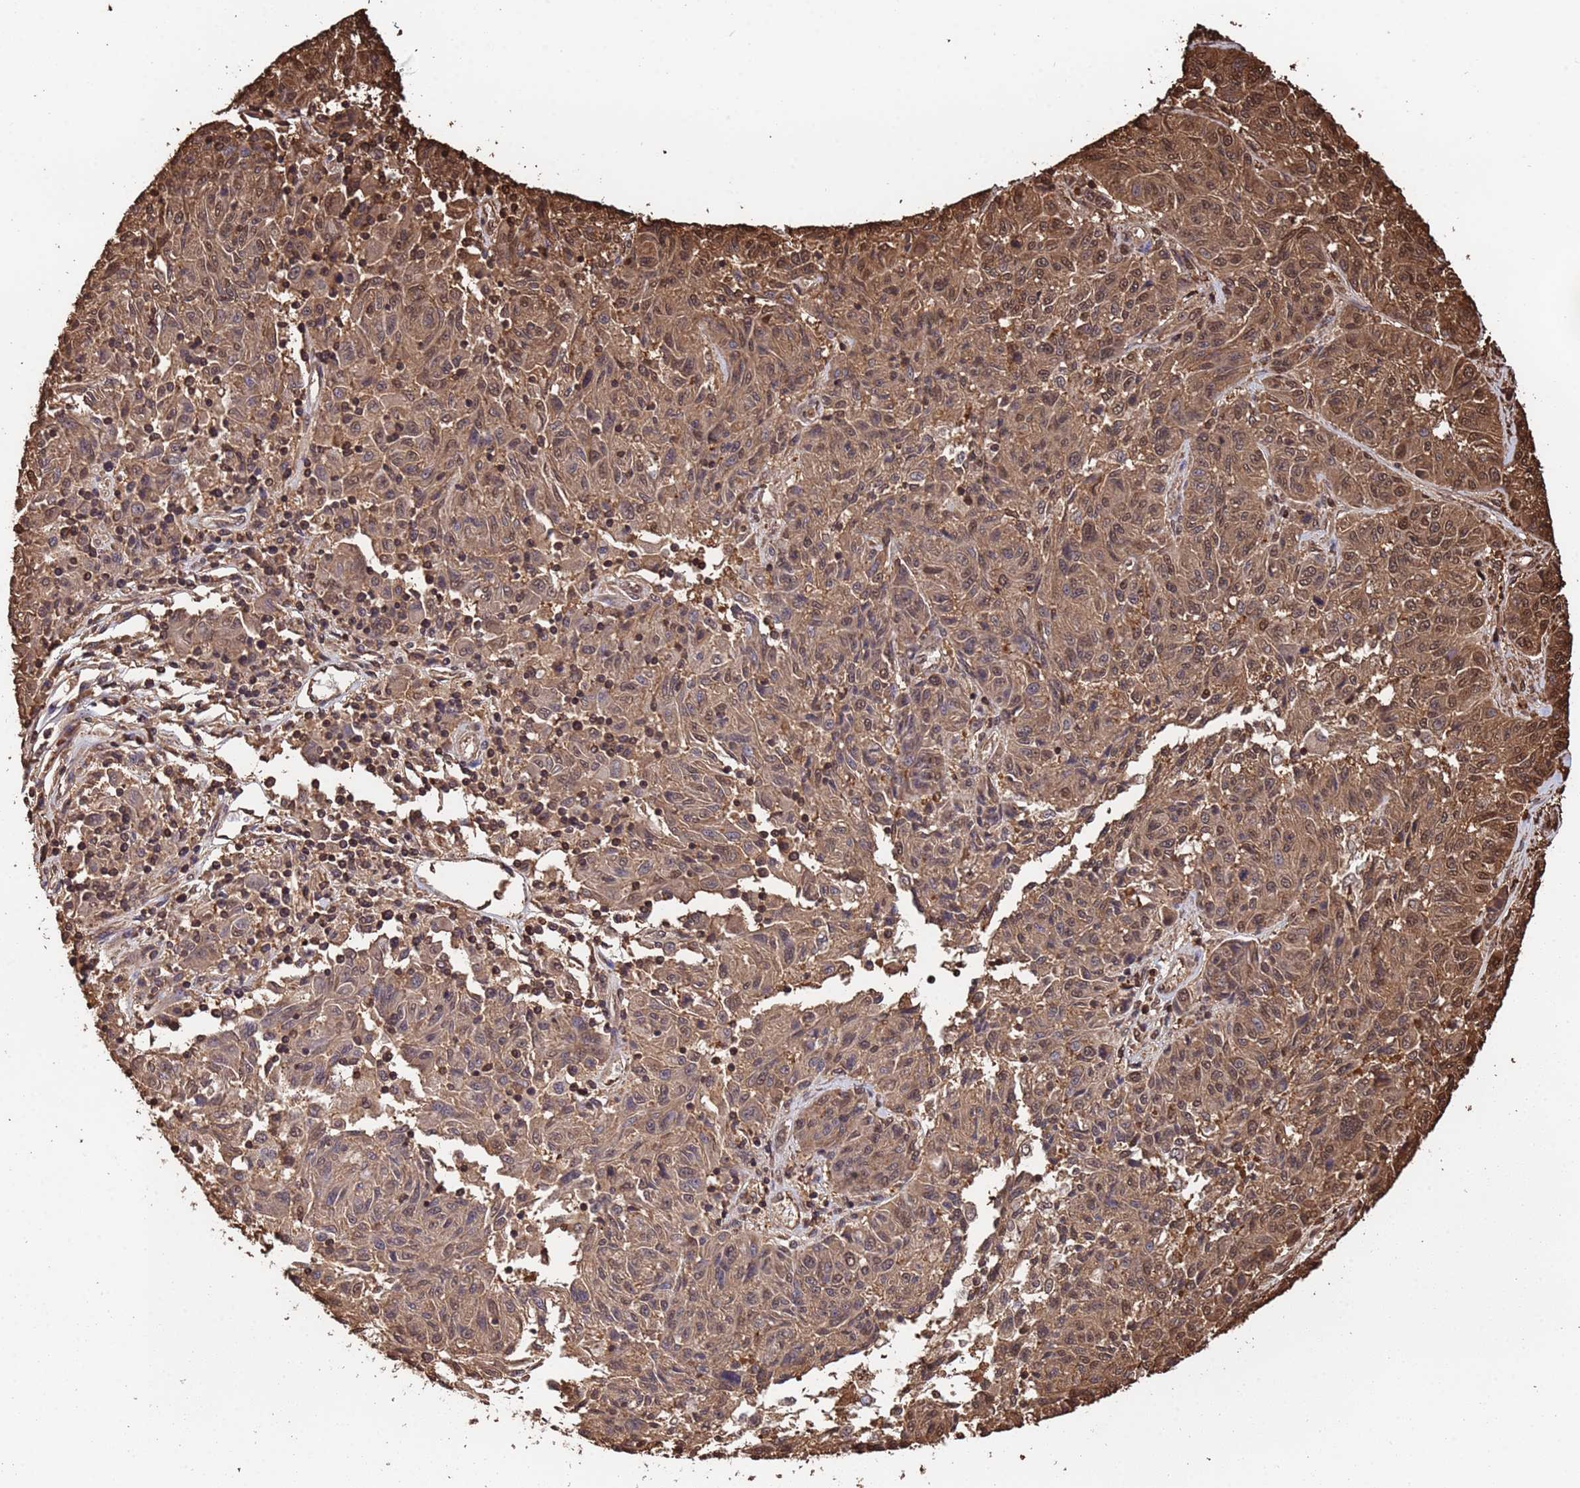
{"staining": {"intensity": "moderate", "quantity": ">75%", "location": "cytoplasmic/membranous,nuclear"}, "tissue": "melanoma", "cell_type": "Tumor cells", "image_type": "cancer", "snomed": [{"axis": "morphology", "description": "Malignant melanoma, NOS"}, {"axis": "topography", "description": "Skin"}], "caption": "This micrograph reveals melanoma stained with IHC to label a protein in brown. The cytoplasmic/membranous and nuclear of tumor cells show moderate positivity for the protein. Nuclei are counter-stained blue.", "gene": "SUMO4", "patient": {"sex": "male", "age": 53}}